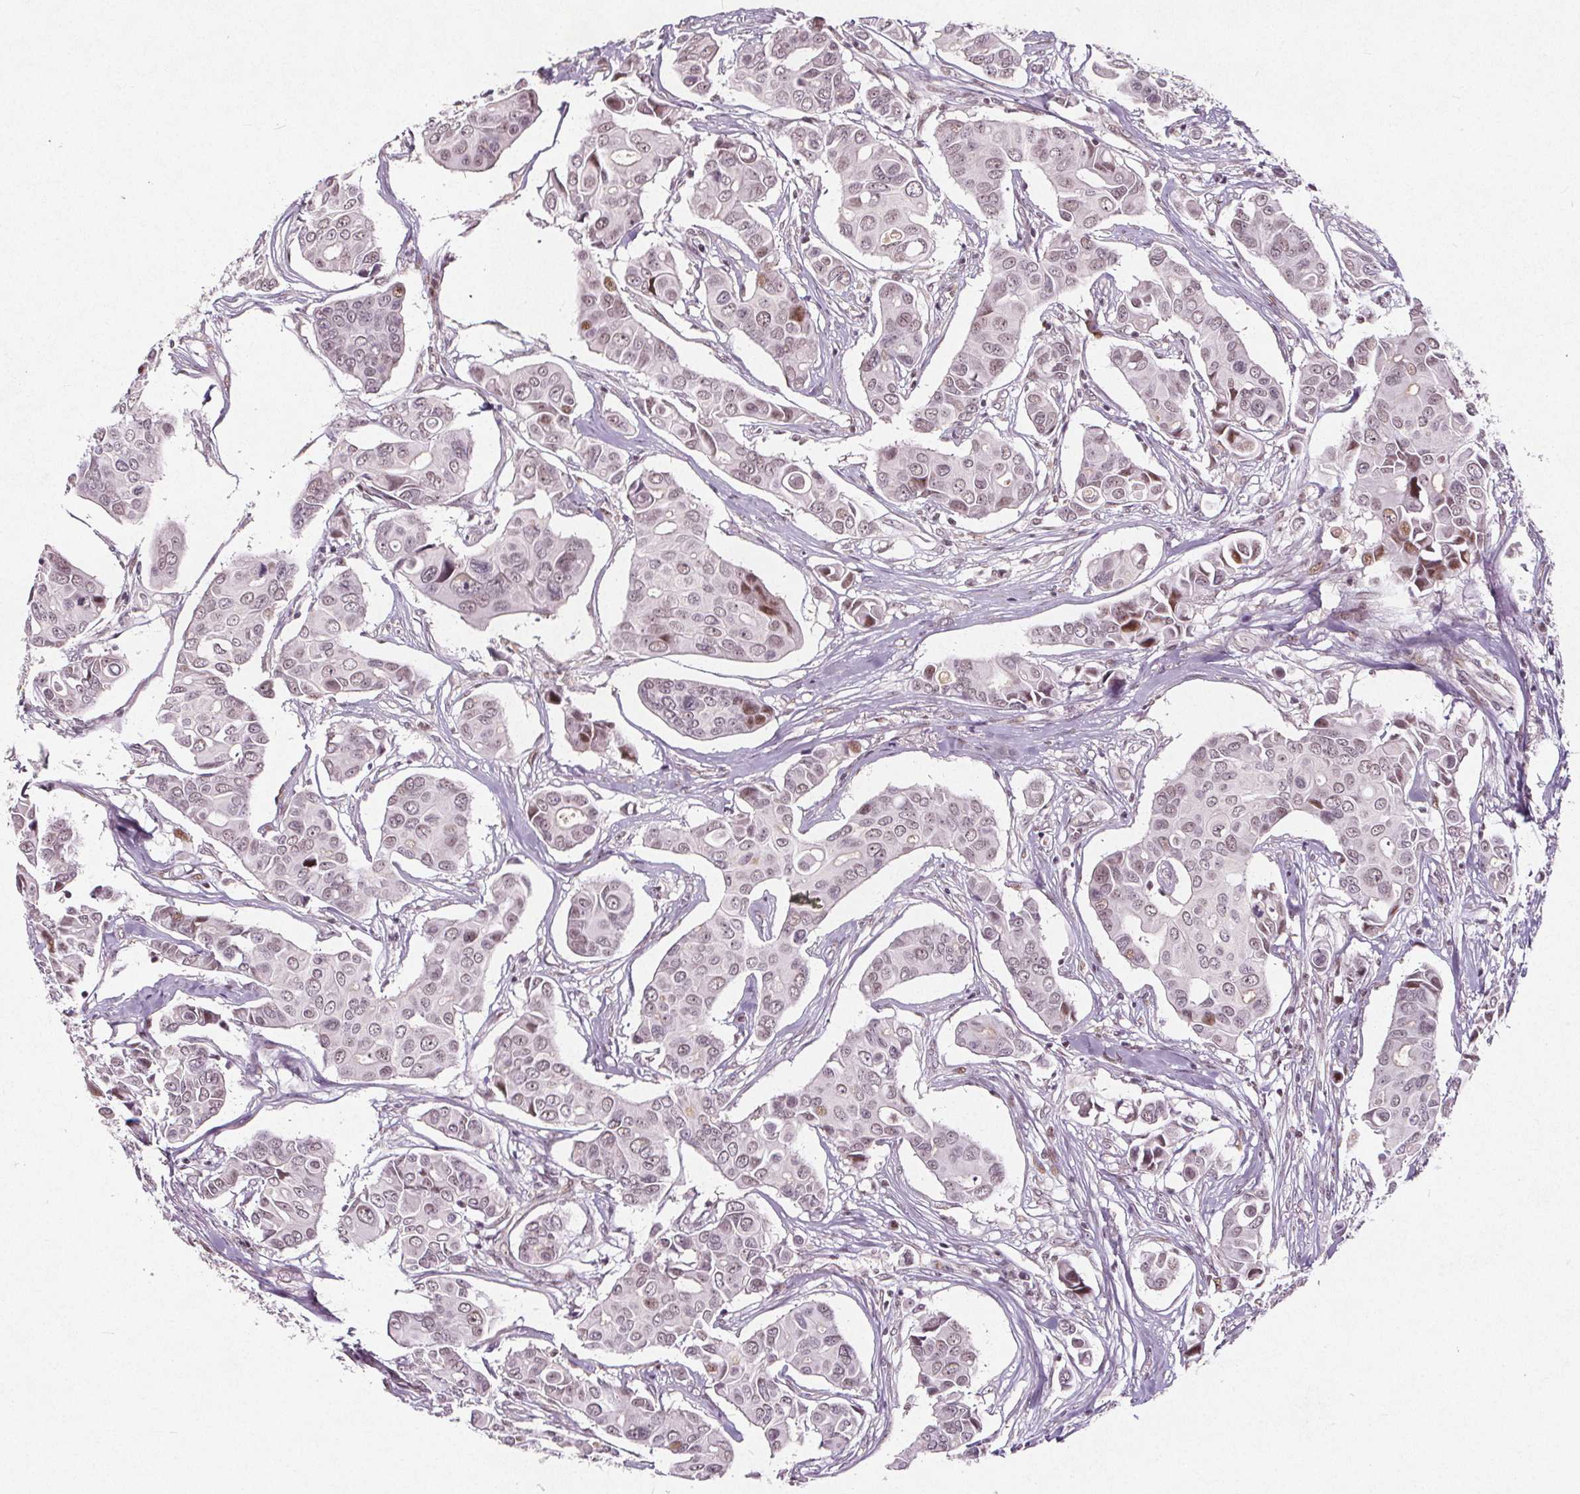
{"staining": {"intensity": "weak", "quantity": "25%-75%", "location": "nuclear"}, "tissue": "breast cancer", "cell_type": "Tumor cells", "image_type": "cancer", "snomed": [{"axis": "morphology", "description": "Duct carcinoma"}, {"axis": "topography", "description": "Breast"}], "caption": "Brown immunohistochemical staining in breast cancer (intraductal carcinoma) exhibits weak nuclear expression in about 25%-75% of tumor cells.", "gene": "TAF6L", "patient": {"sex": "female", "age": 54}}